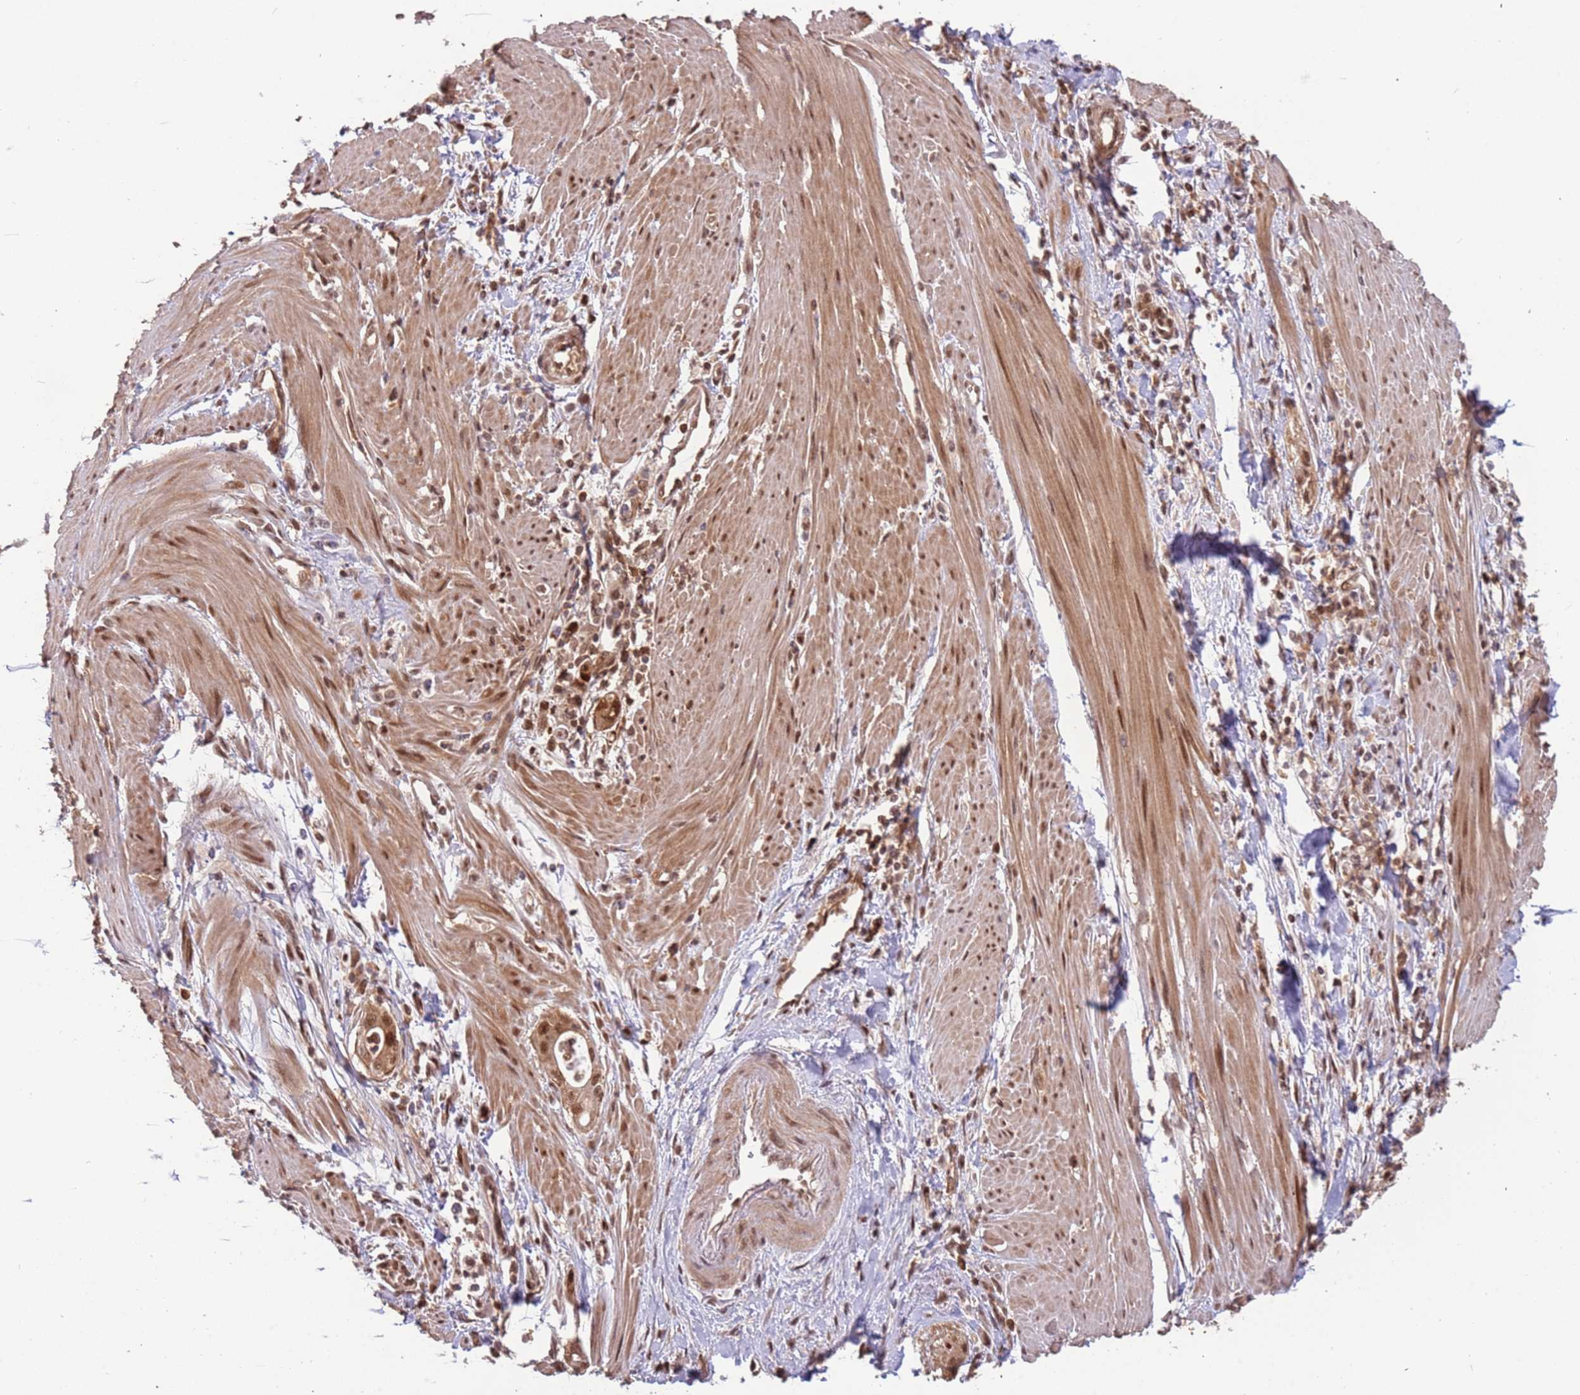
{"staining": {"intensity": "moderate", "quantity": ">75%", "location": "nuclear"}, "tissue": "pancreatic cancer", "cell_type": "Tumor cells", "image_type": "cancer", "snomed": [{"axis": "morphology", "description": "Adenocarcinoma, NOS"}, {"axis": "topography", "description": "Pancreas"}], "caption": "Adenocarcinoma (pancreatic) stained with a brown dye displays moderate nuclear positive expression in about >75% of tumor cells.", "gene": "GBP2", "patient": {"sex": "male", "age": 78}}